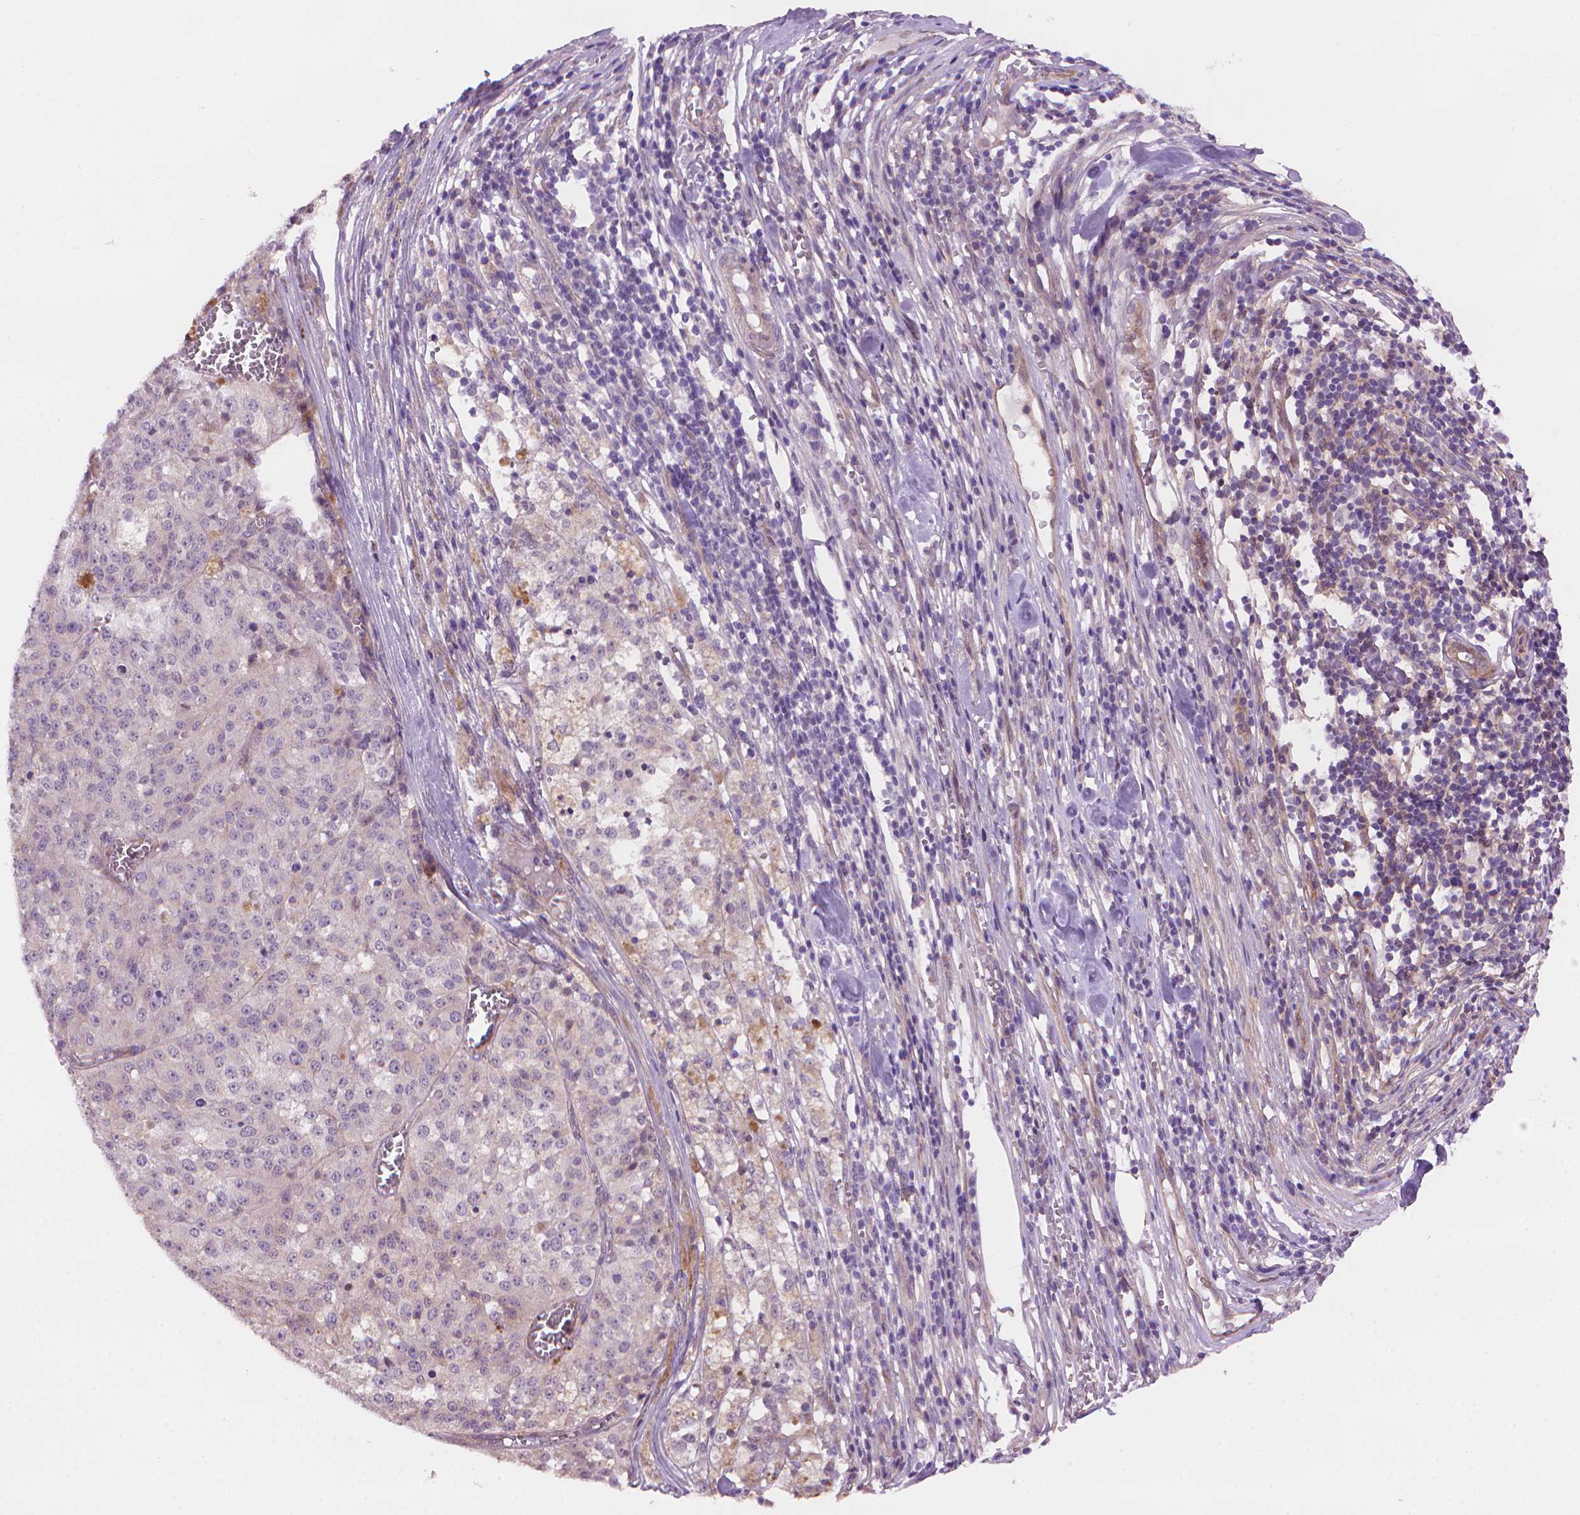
{"staining": {"intensity": "negative", "quantity": "none", "location": "none"}, "tissue": "melanoma", "cell_type": "Tumor cells", "image_type": "cancer", "snomed": [{"axis": "morphology", "description": "Malignant melanoma, Metastatic site"}, {"axis": "topography", "description": "Lymph node"}], "caption": "This is an IHC micrograph of human malignant melanoma (metastatic site). There is no expression in tumor cells.", "gene": "AMMECR1", "patient": {"sex": "female", "age": 64}}